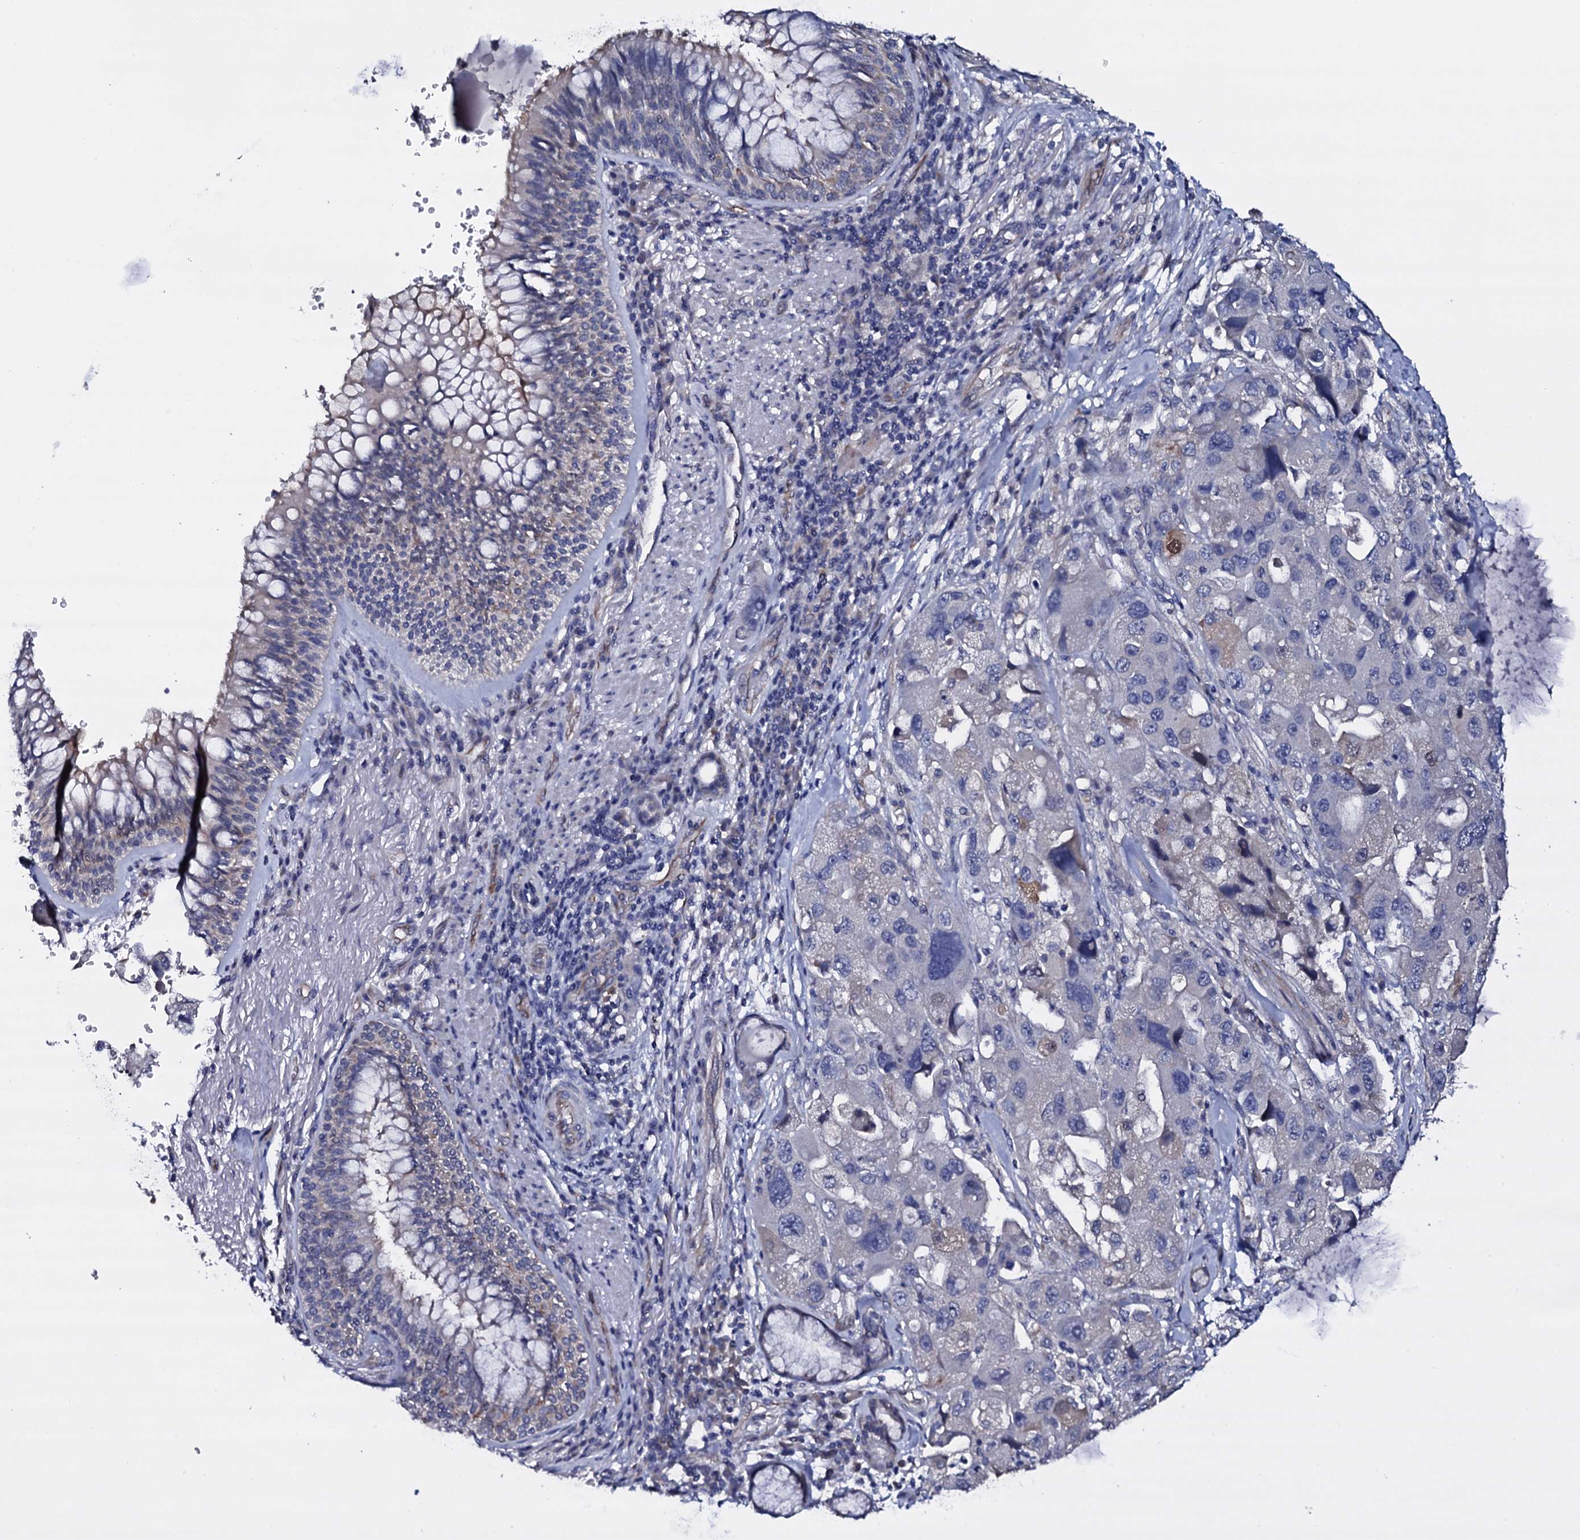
{"staining": {"intensity": "negative", "quantity": "none", "location": "none"}, "tissue": "lung cancer", "cell_type": "Tumor cells", "image_type": "cancer", "snomed": [{"axis": "morphology", "description": "Adenocarcinoma, NOS"}, {"axis": "topography", "description": "Lung"}], "caption": "The IHC photomicrograph has no significant staining in tumor cells of lung cancer (adenocarcinoma) tissue.", "gene": "BCL2L14", "patient": {"sex": "female", "age": 54}}